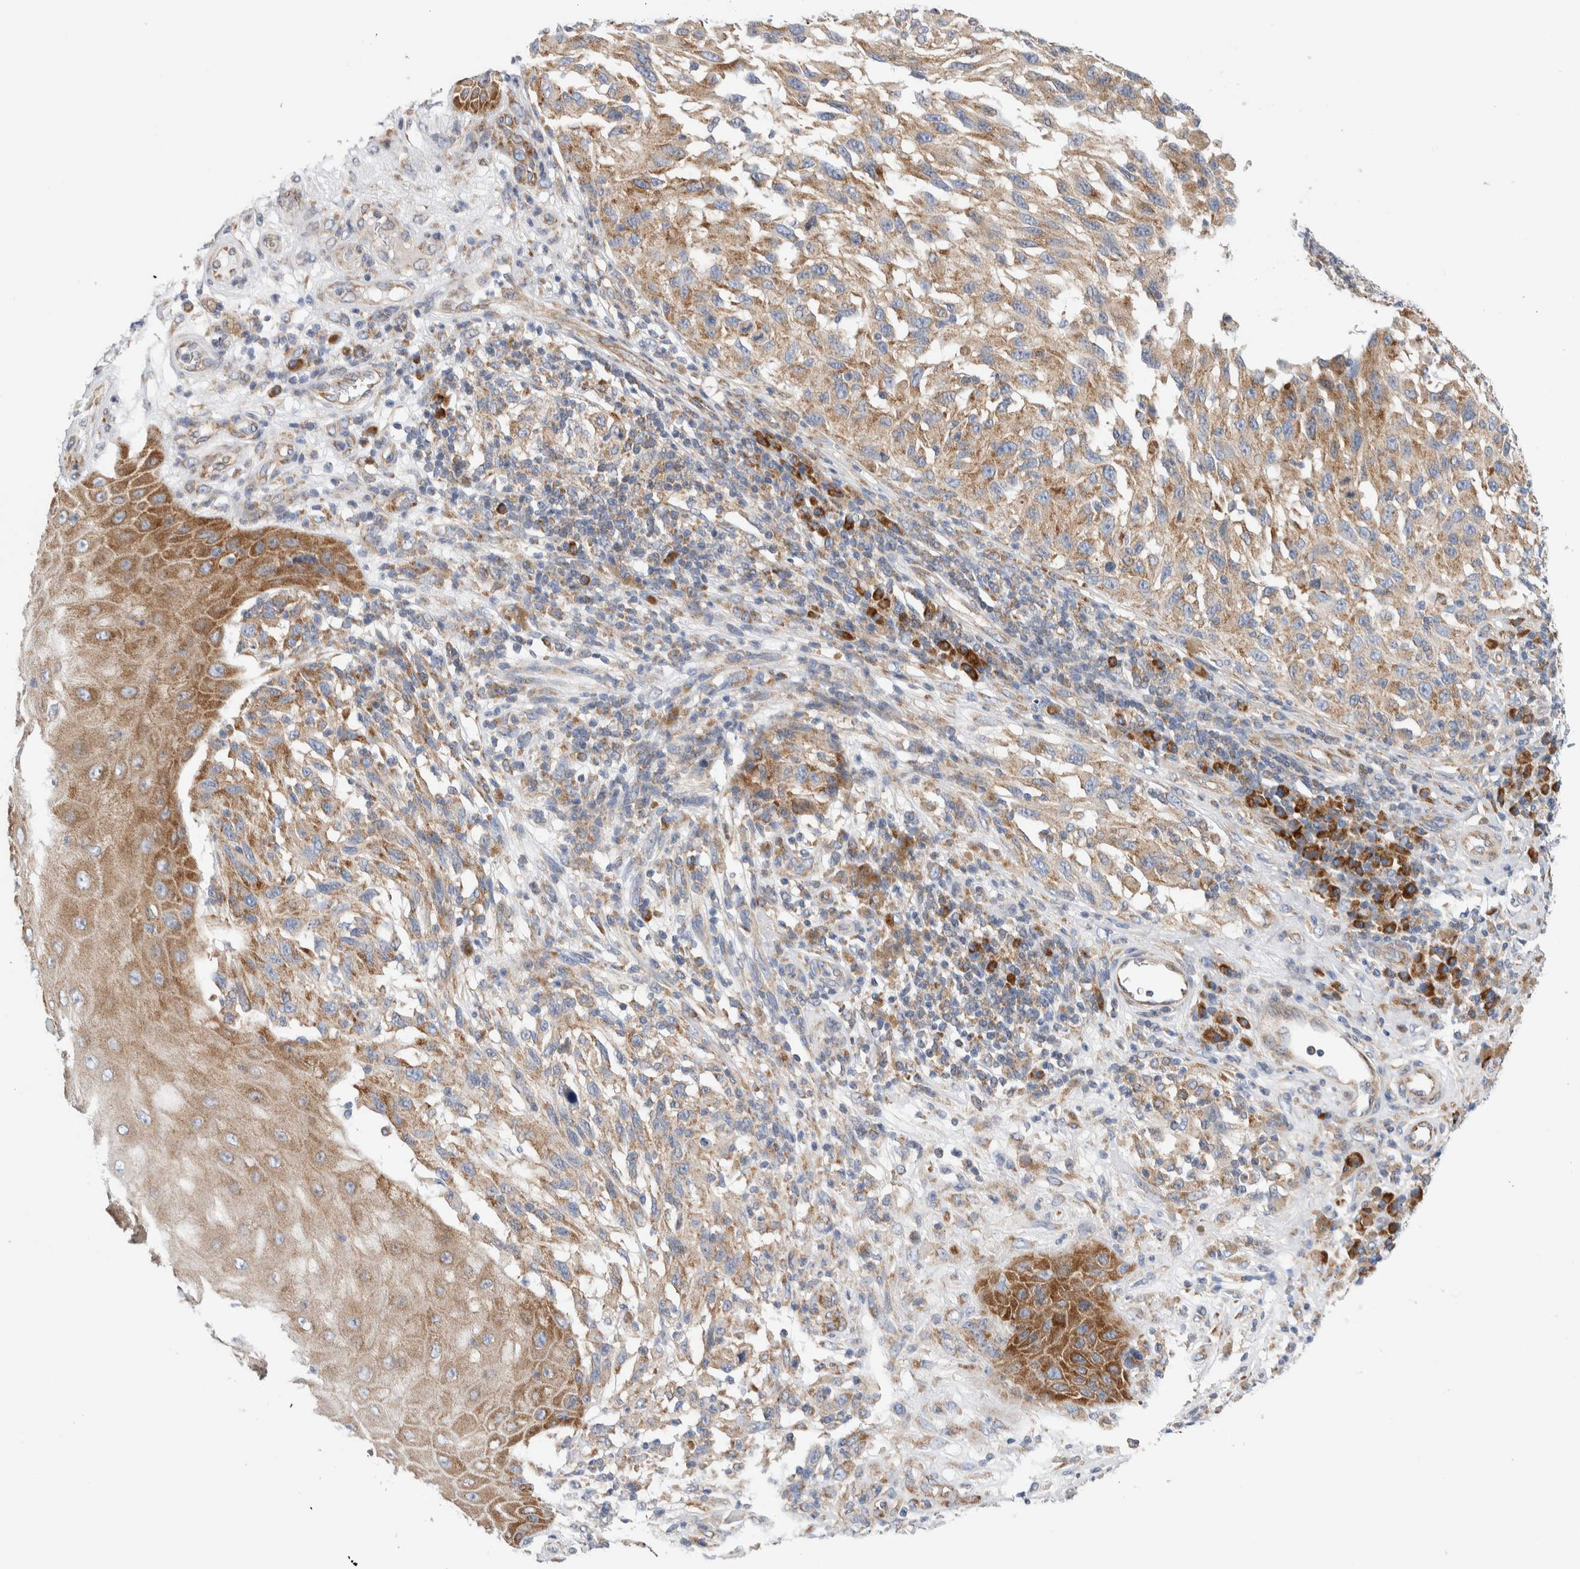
{"staining": {"intensity": "moderate", "quantity": ">75%", "location": "cytoplasmic/membranous"}, "tissue": "melanoma", "cell_type": "Tumor cells", "image_type": "cancer", "snomed": [{"axis": "morphology", "description": "Malignant melanoma, NOS"}, {"axis": "topography", "description": "Skin"}], "caption": "Human melanoma stained with a brown dye displays moderate cytoplasmic/membranous positive expression in approximately >75% of tumor cells.", "gene": "RACK1", "patient": {"sex": "female", "age": 73}}